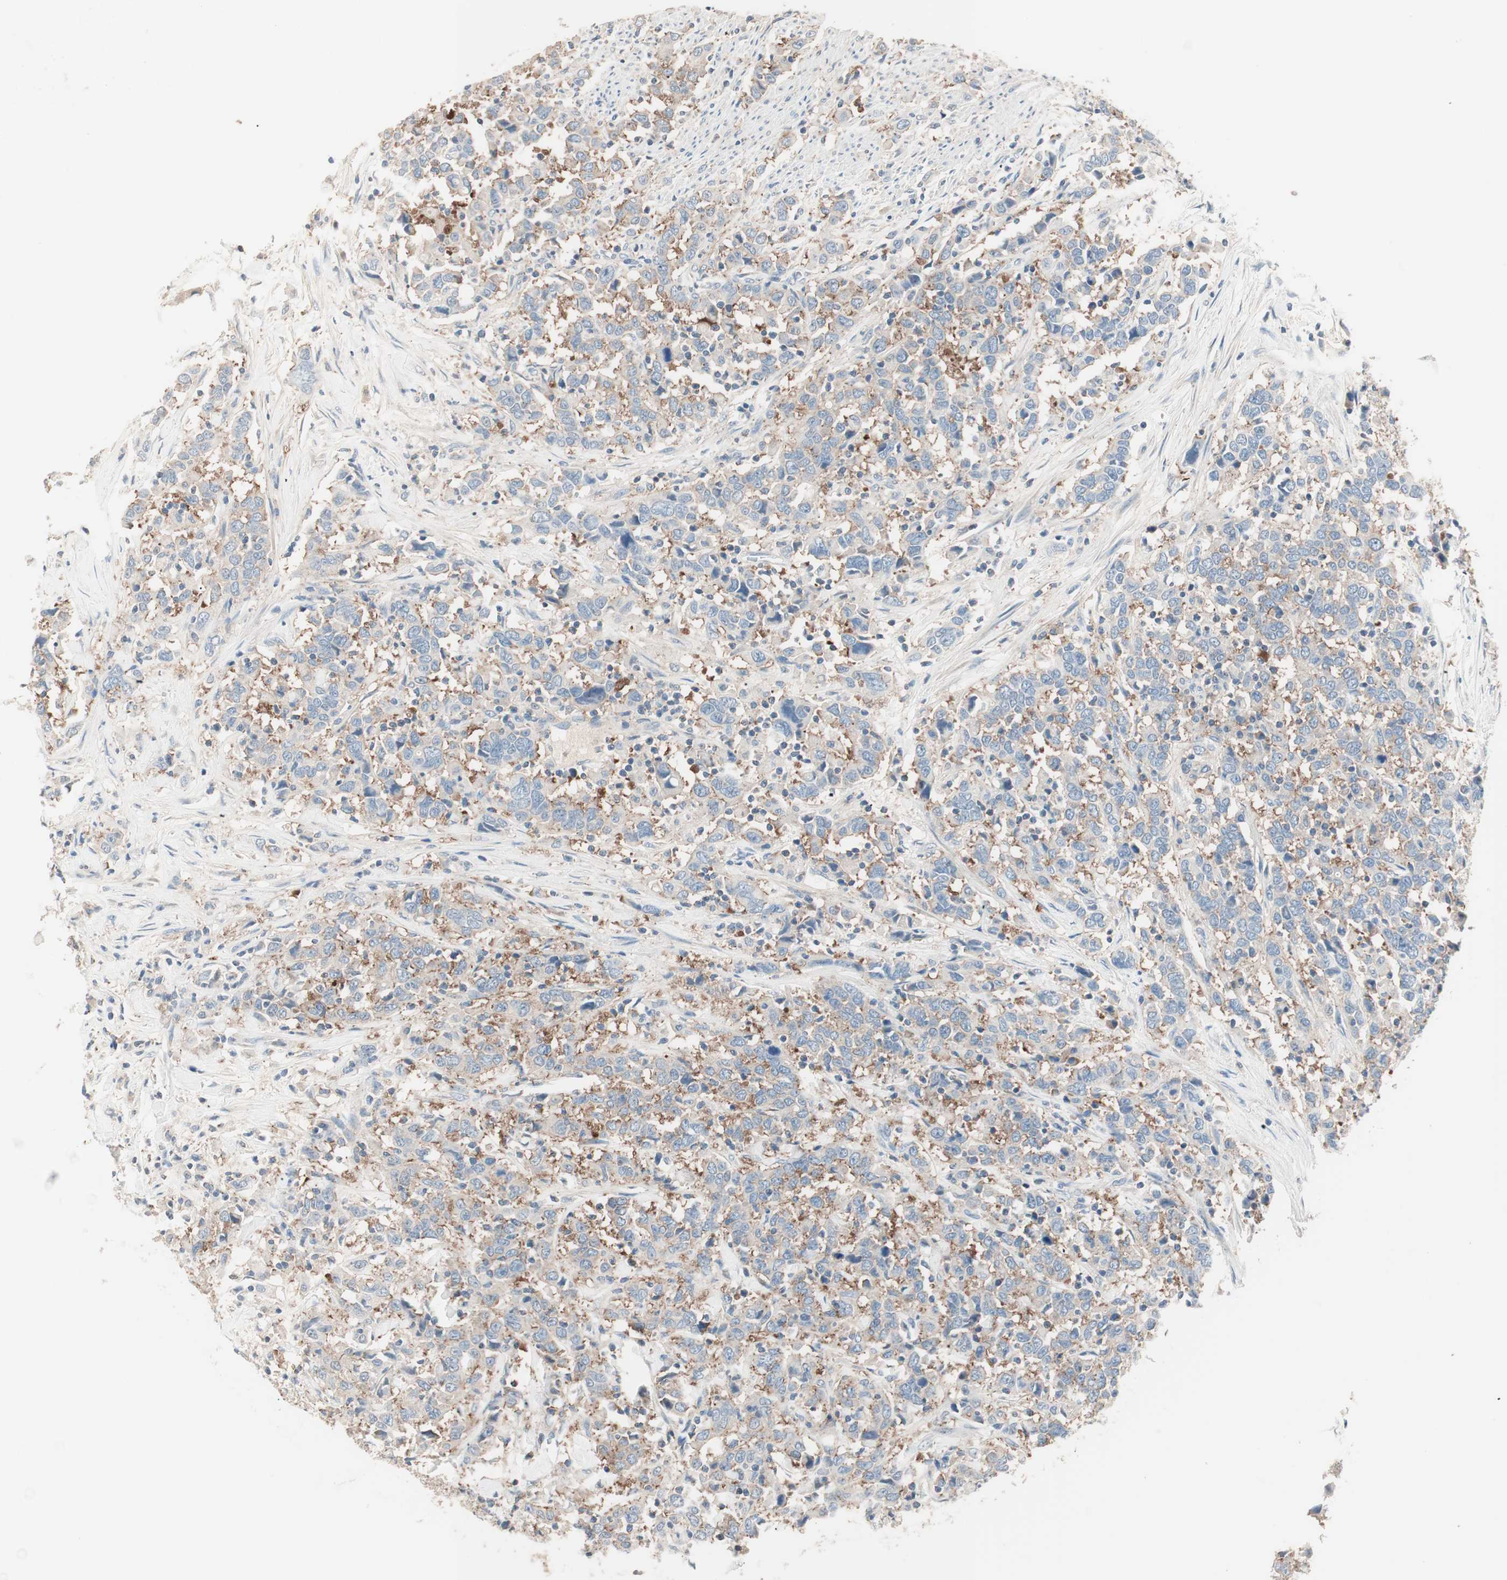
{"staining": {"intensity": "weak", "quantity": "<25%", "location": "cytoplasmic/membranous"}, "tissue": "urothelial cancer", "cell_type": "Tumor cells", "image_type": "cancer", "snomed": [{"axis": "morphology", "description": "Urothelial carcinoma, High grade"}, {"axis": "topography", "description": "Urinary bladder"}], "caption": "IHC of urothelial cancer reveals no staining in tumor cells.", "gene": "RAD54B", "patient": {"sex": "male", "age": 61}}